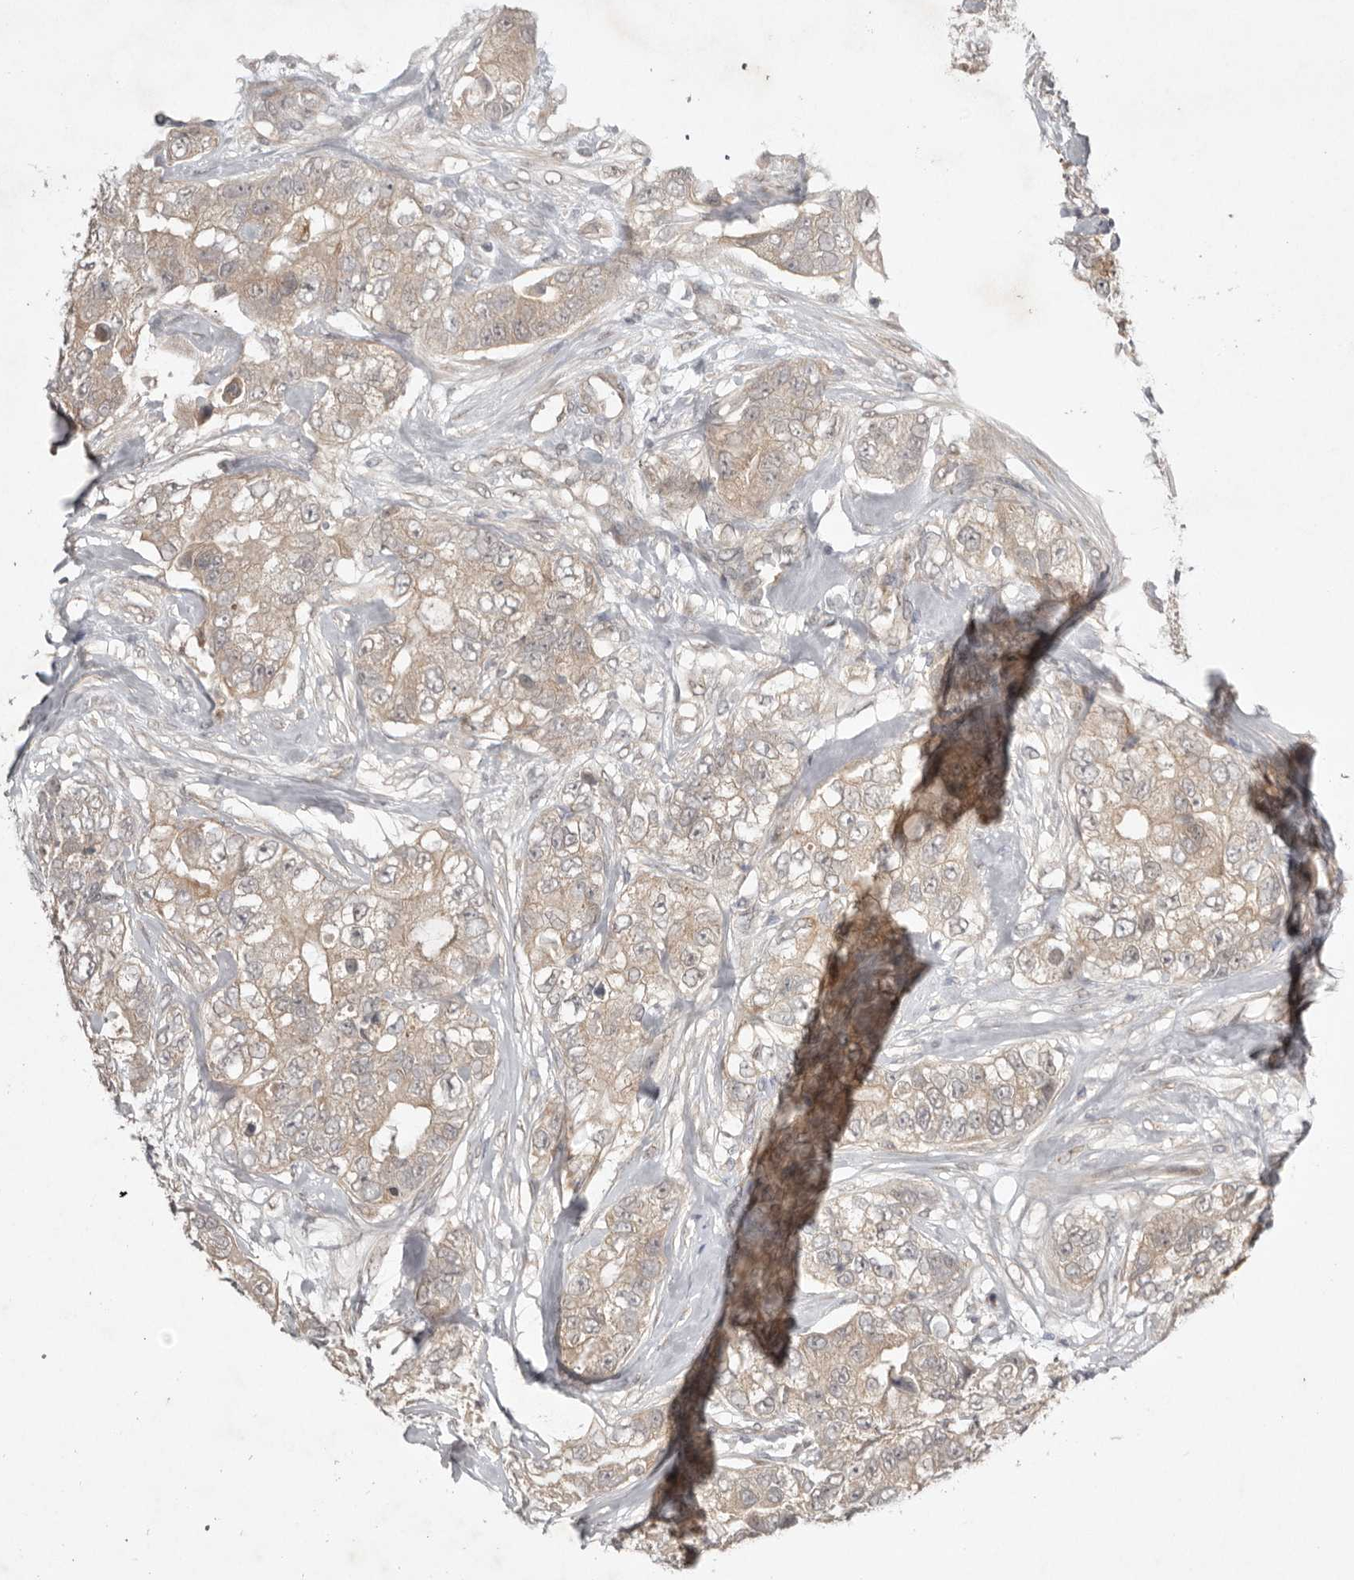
{"staining": {"intensity": "weak", "quantity": ">75%", "location": "cytoplasmic/membranous"}, "tissue": "breast cancer", "cell_type": "Tumor cells", "image_type": "cancer", "snomed": [{"axis": "morphology", "description": "Duct carcinoma"}, {"axis": "topography", "description": "Breast"}], "caption": "An image showing weak cytoplasmic/membranous staining in about >75% of tumor cells in breast infiltrating ductal carcinoma, as visualized by brown immunohistochemical staining.", "gene": "NSUN4", "patient": {"sex": "female", "age": 62}}